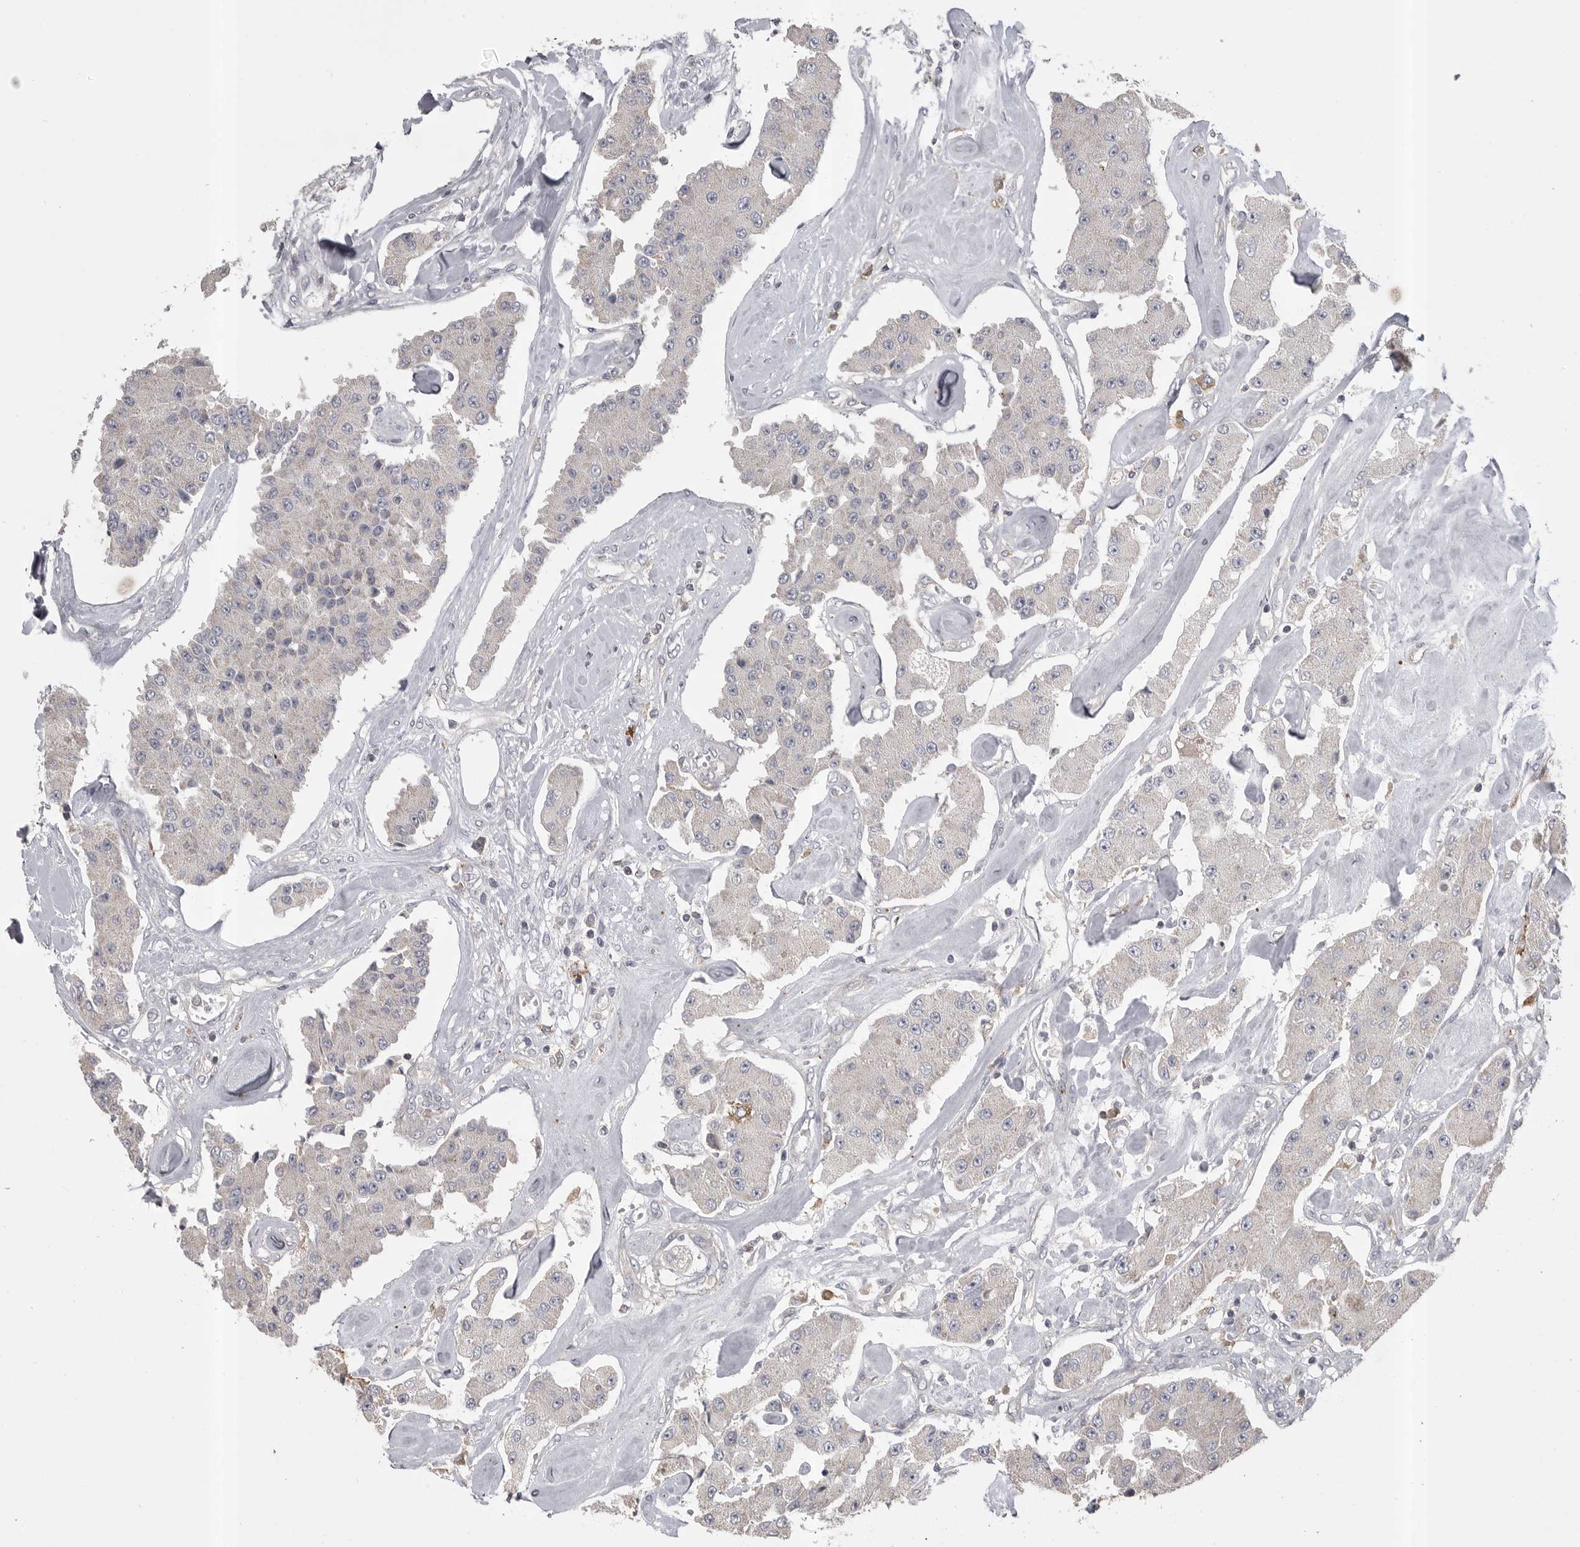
{"staining": {"intensity": "negative", "quantity": "none", "location": "none"}, "tissue": "carcinoid", "cell_type": "Tumor cells", "image_type": "cancer", "snomed": [{"axis": "morphology", "description": "Carcinoid, malignant, NOS"}, {"axis": "topography", "description": "Pancreas"}], "caption": "This micrograph is of carcinoid (malignant) stained with immunohistochemistry (IHC) to label a protein in brown with the nuclei are counter-stained blue. There is no staining in tumor cells.", "gene": "CMTM6", "patient": {"sex": "male", "age": 41}}